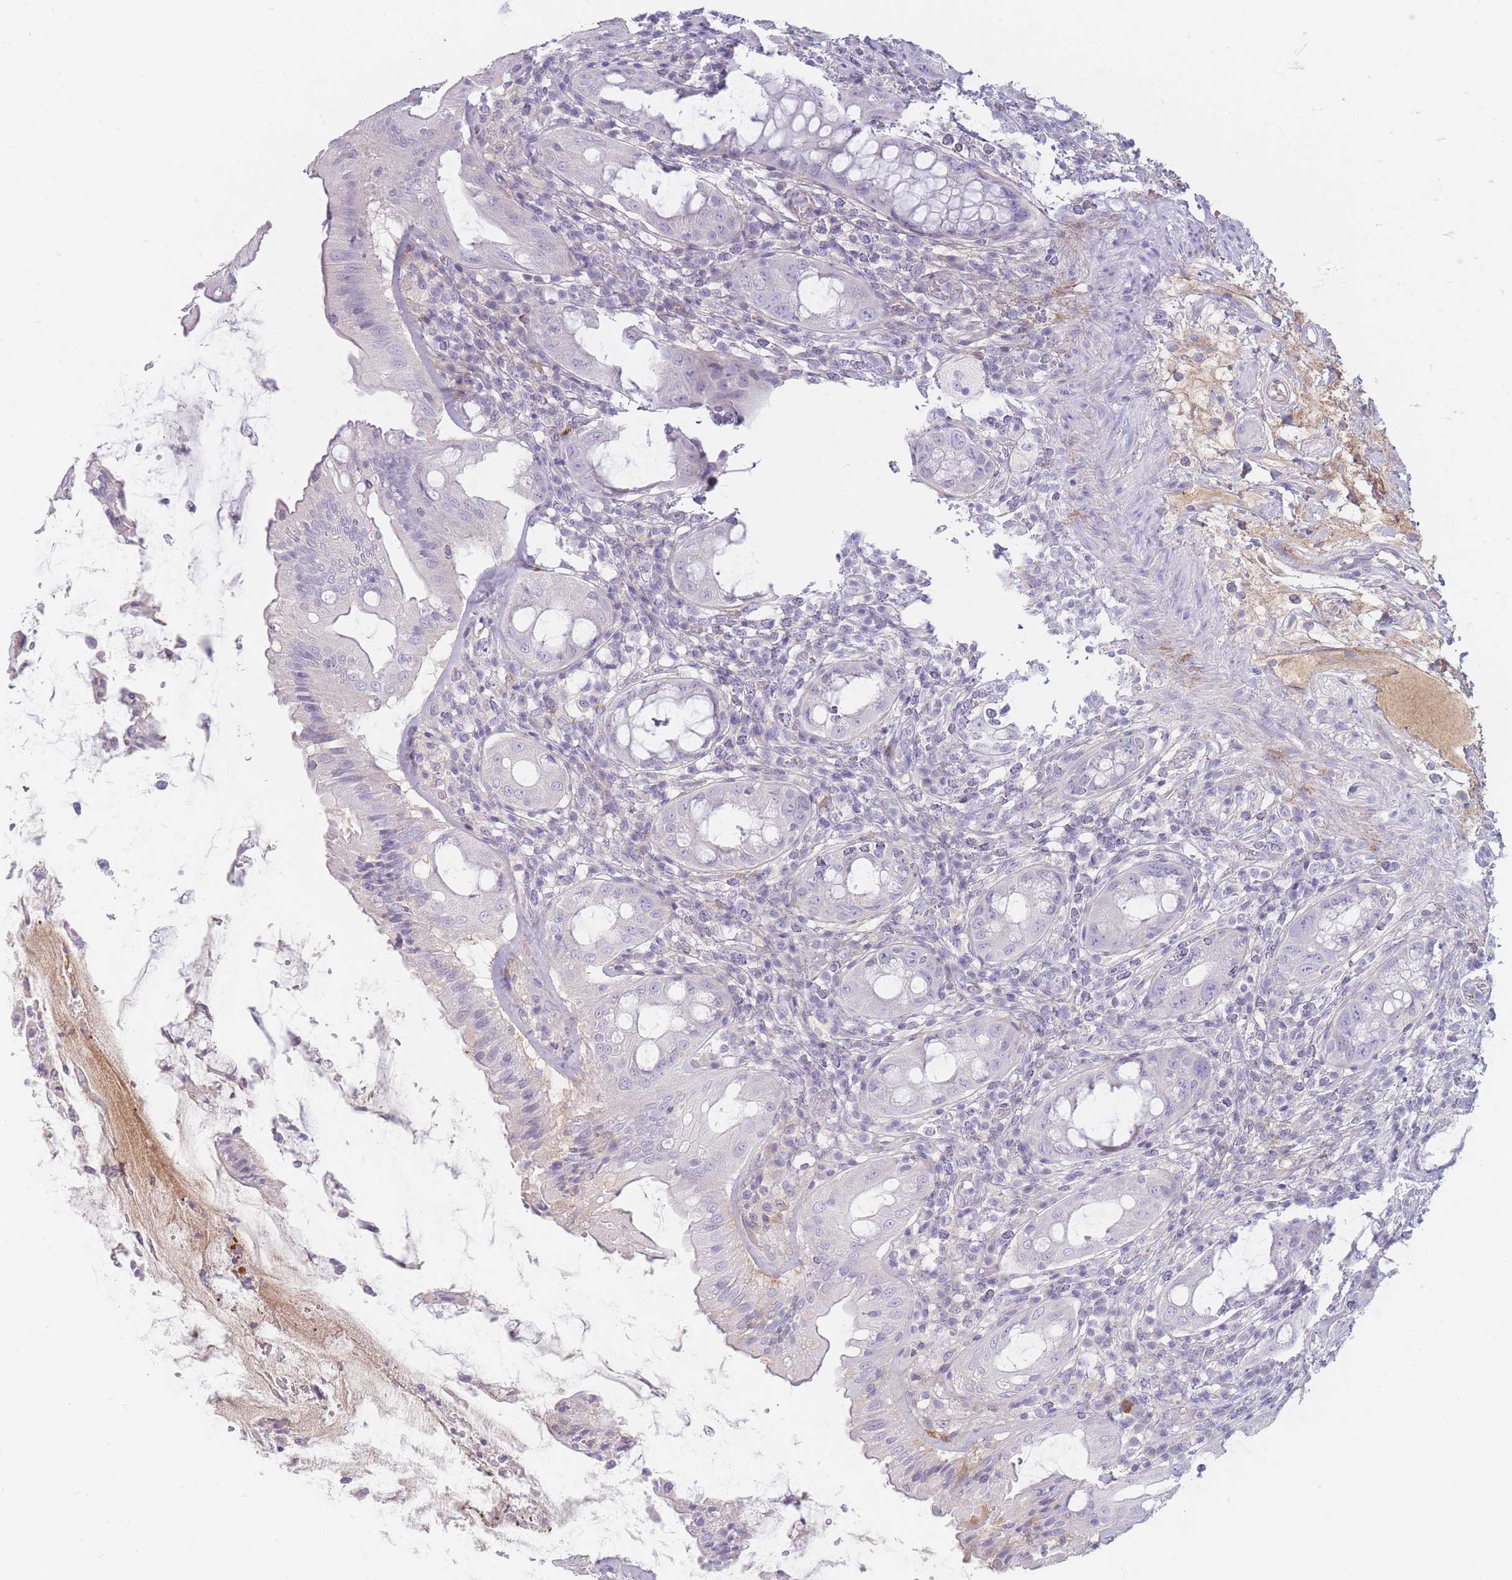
{"staining": {"intensity": "negative", "quantity": "none", "location": "none"}, "tissue": "rectum", "cell_type": "Glandular cells", "image_type": "normal", "snomed": [{"axis": "morphology", "description": "Normal tissue, NOS"}, {"axis": "topography", "description": "Rectum"}], "caption": "Protein analysis of benign rectum exhibits no significant staining in glandular cells.", "gene": "PRG4", "patient": {"sex": "female", "age": 57}}